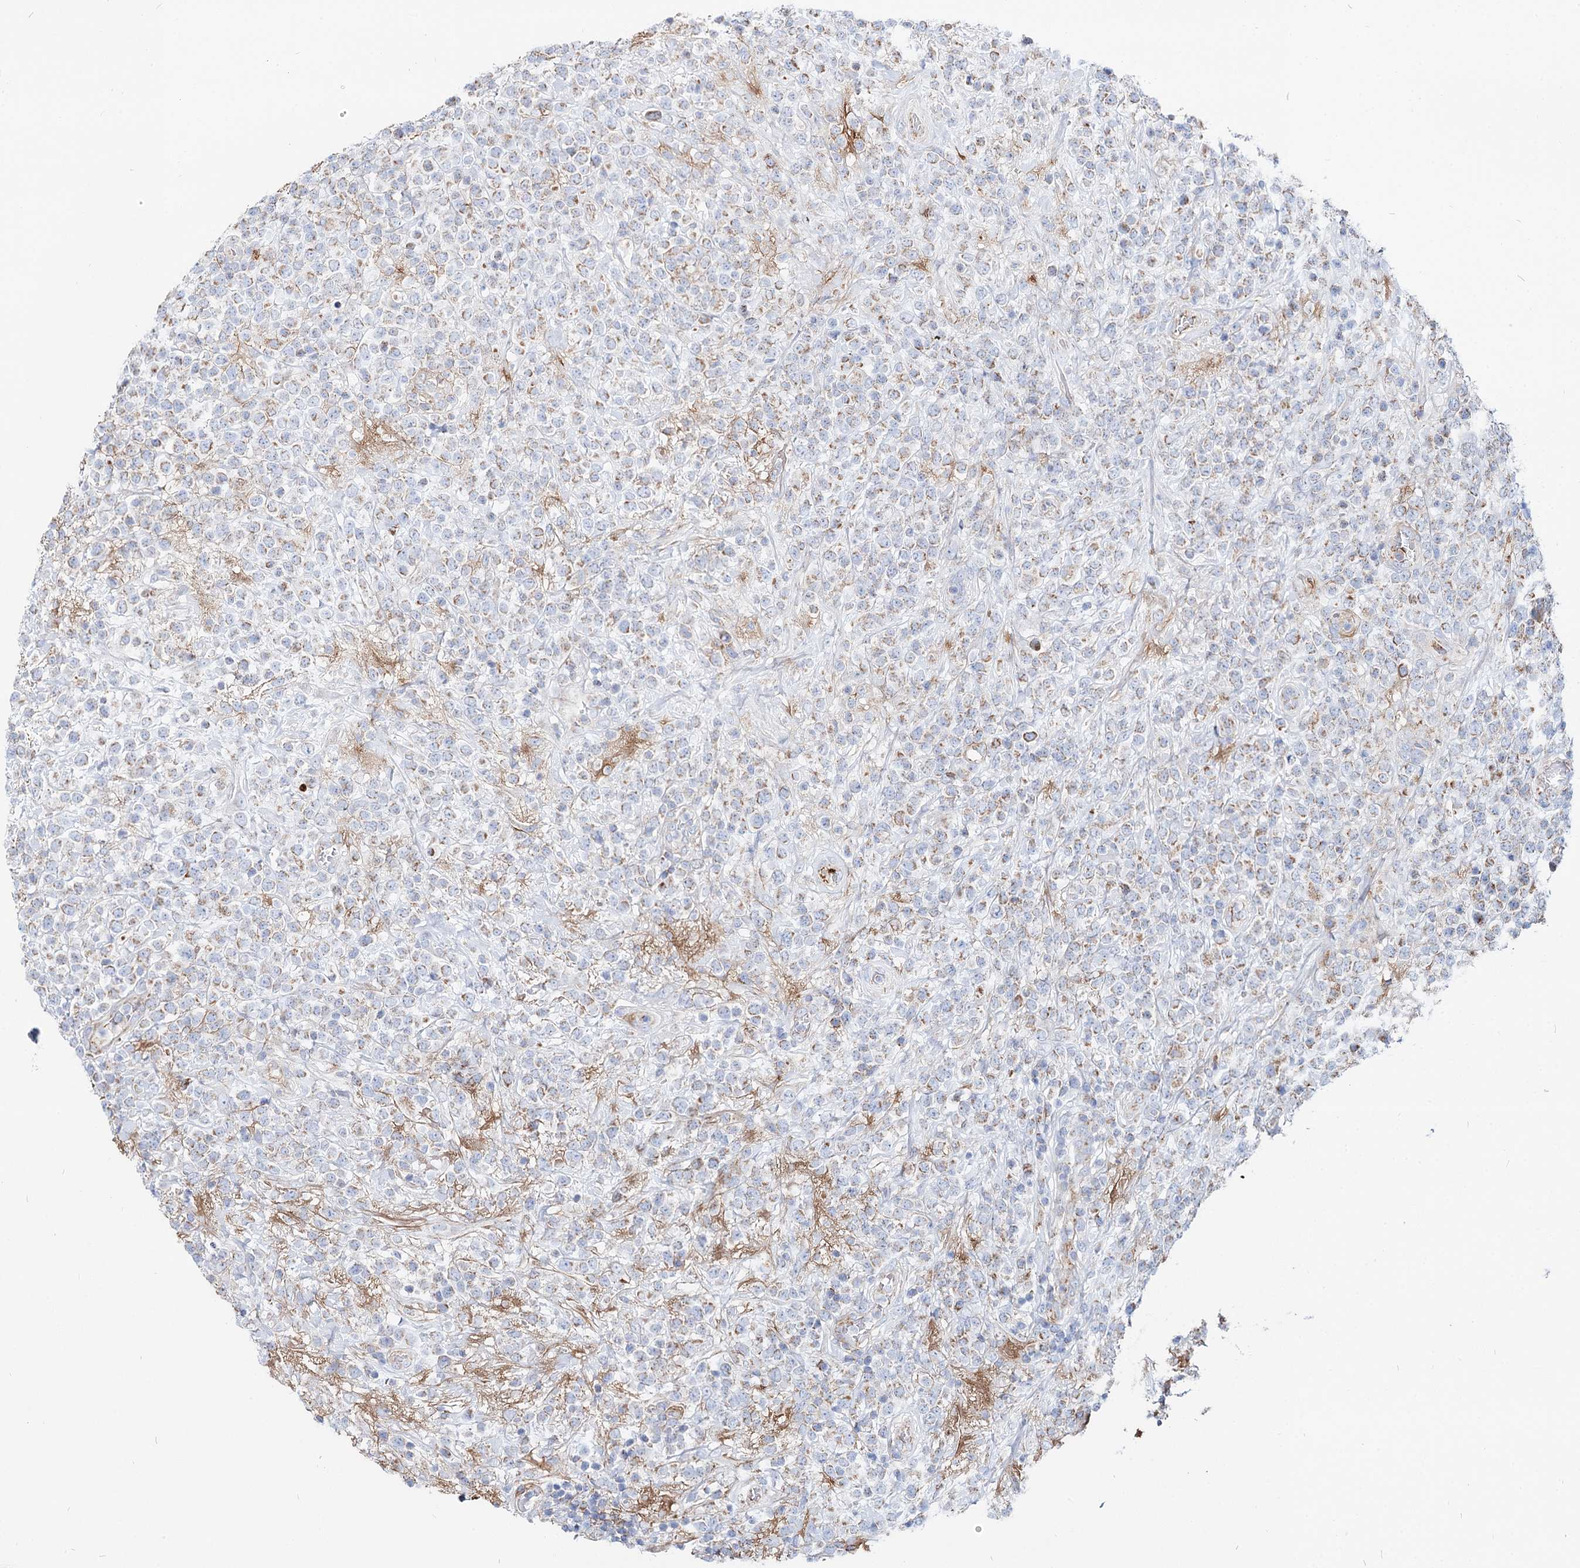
{"staining": {"intensity": "weak", "quantity": "<25%", "location": "cytoplasmic/membranous"}, "tissue": "lymphoma", "cell_type": "Tumor cells", "image_type": "cancer", "snomed": [{"axis": "morphology", "description": "Malignant lymphoma, non-Hodgkin's type, High grade"}, {"axis": "topography", "description": "Colon"}], "caption": "Malignant lymphoma, non-Hodgkin's type (high-grade) was stained to show a protein in brown. There is no significant expression in tumor cells.", "gene": "MCCC2", "patient": {"sex": "female", "age": 53}}